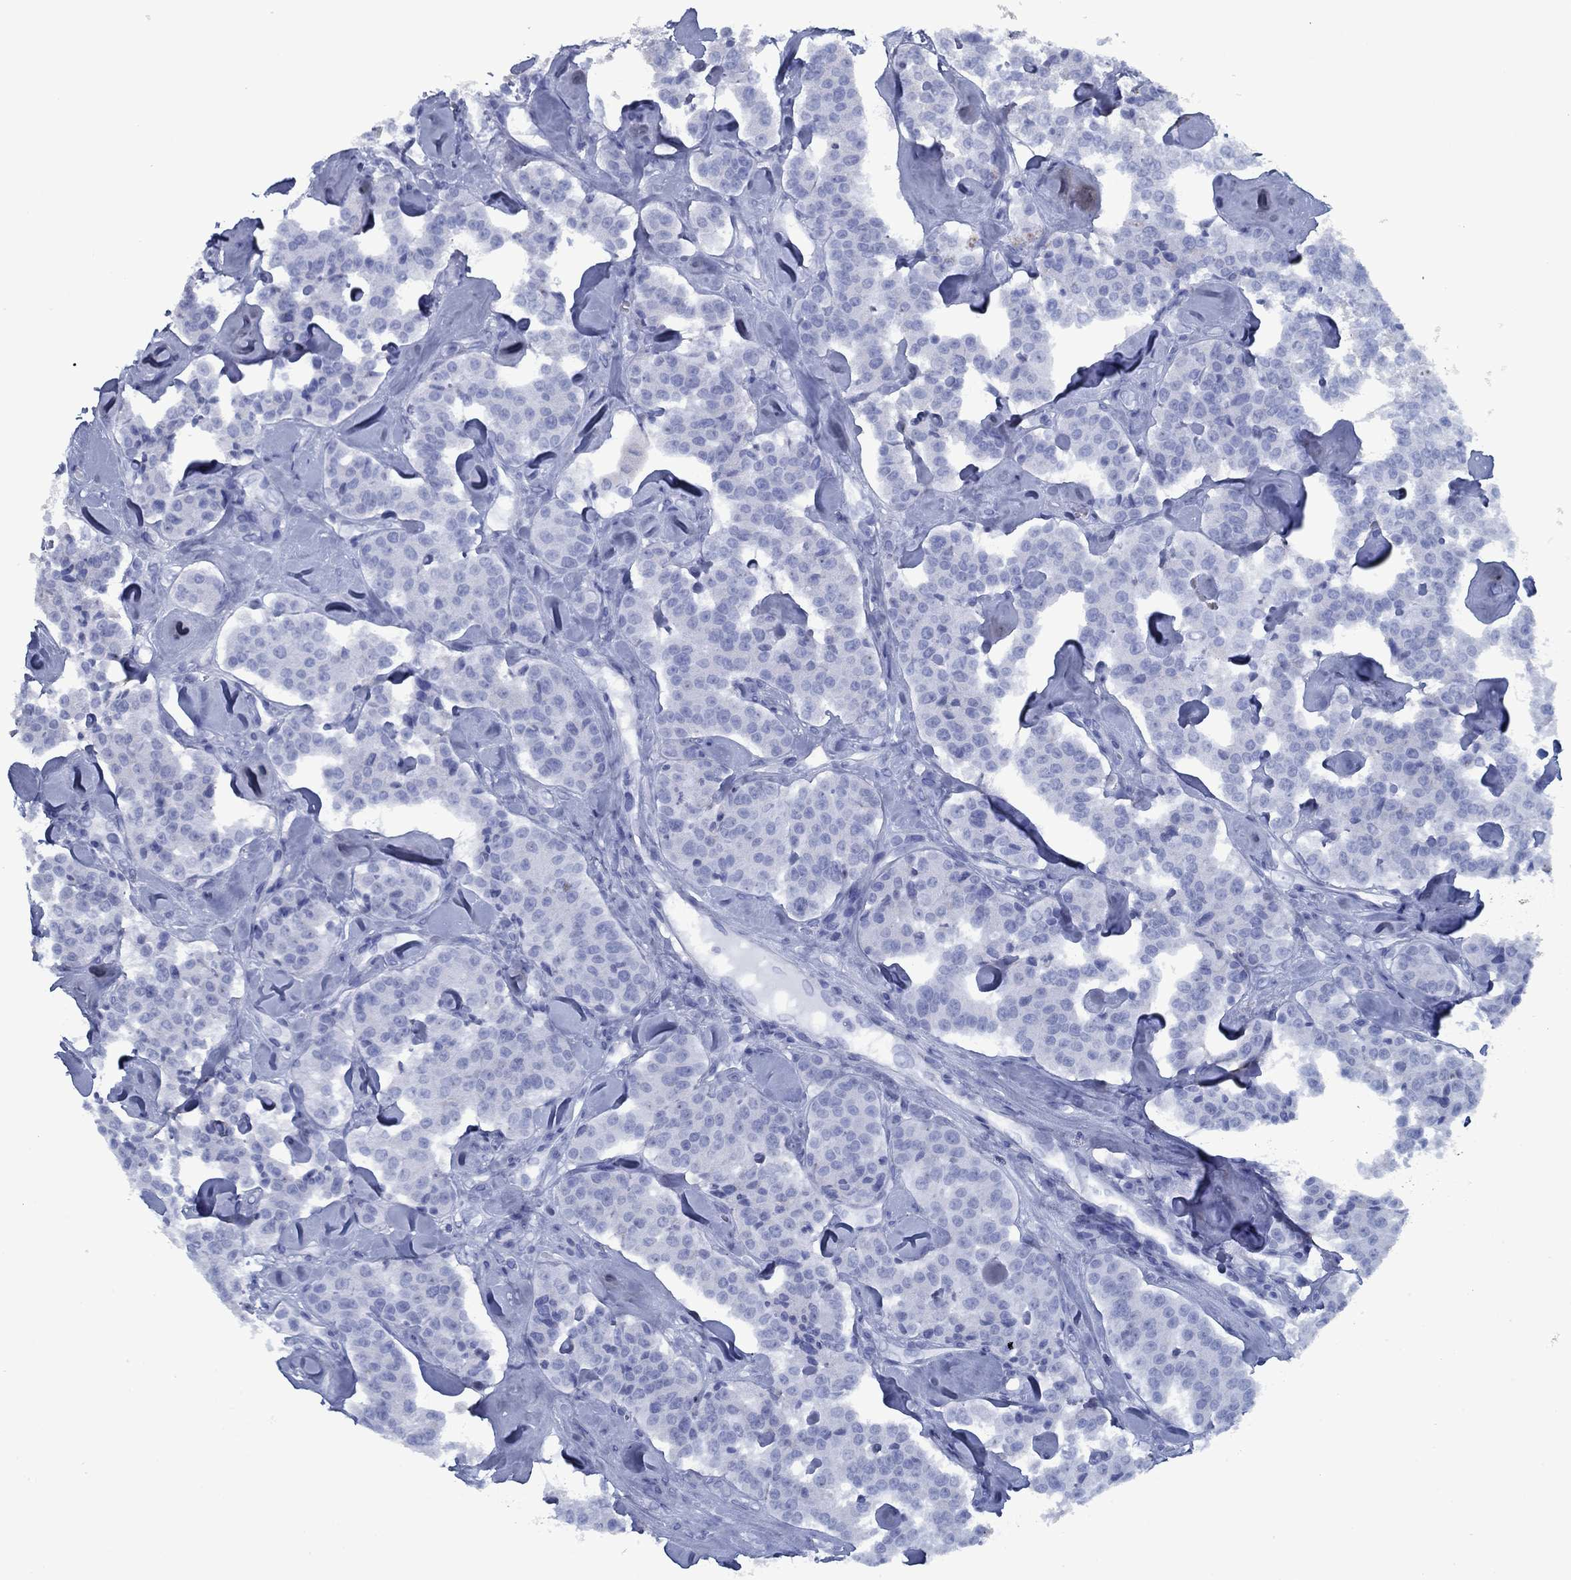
{"staining": {"intensity": "negative", "quantity": "none", "location": "none"}, "tissue": "carcinoid", "cell_type": "Tumor cells", "image_type": "cancer", "snomed": [{"axis": "morphology", "description": "Carcinoid, malignant, NOS"}, {"axis": "topography", "description": "Pancreas"}], "caption": "Histopathology image shows no protein expression in tumor cells of carcinoid tissue.", "gene": "PNMA8A", "patient": {"sex": "male", "age": 41}}